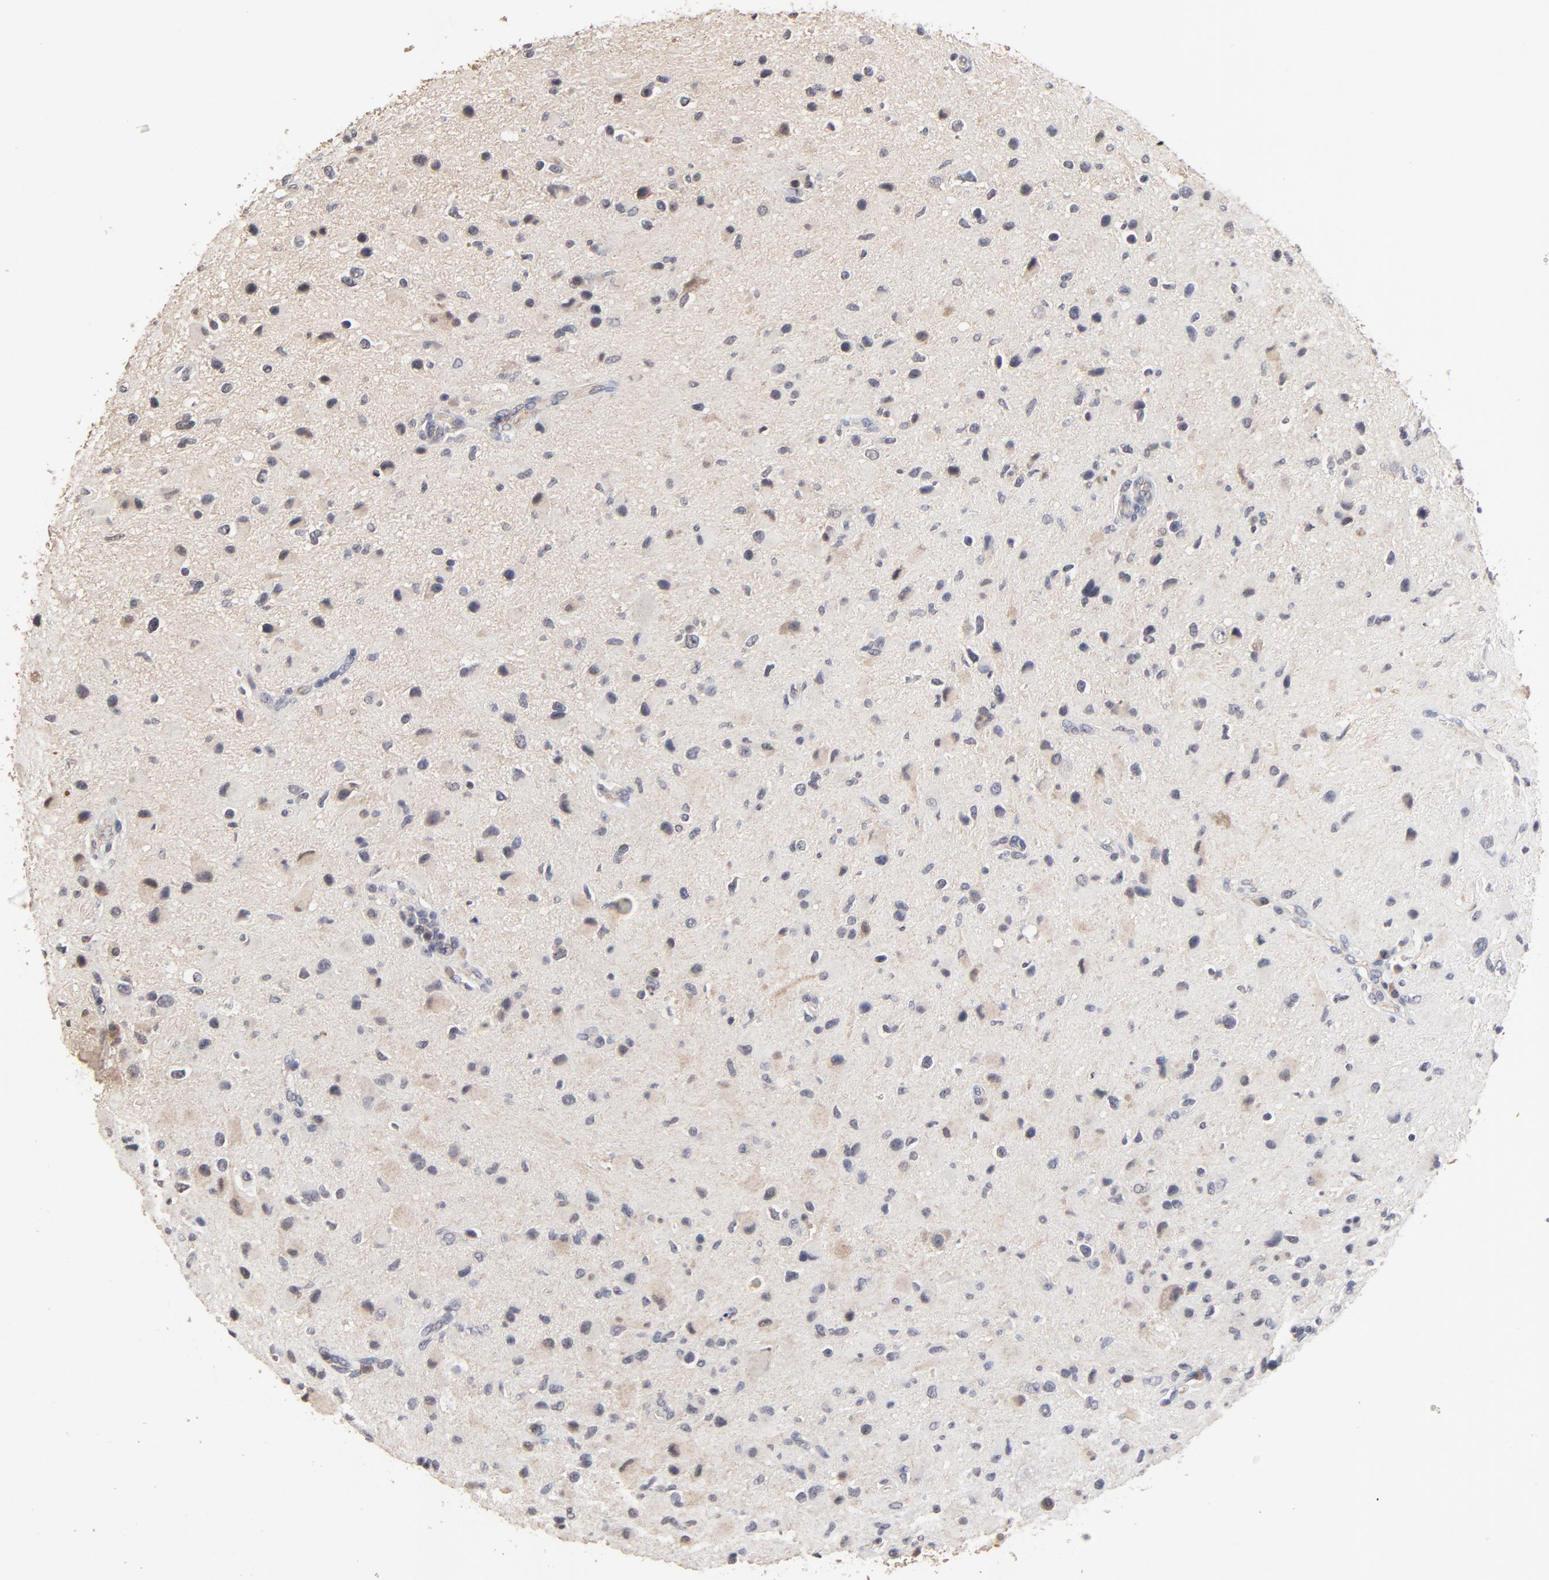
{"staining": {"intensity": "negative", "quantity": "none", "location": "none"}, "tissue": "glioma", "cell_type": "Tumor cells", "image_type": "cancer", "snomed": [{"axis": "morphology", "description": "Glioma, malignant, Low grade"}, {"axis": "topography", "description": "Brain"}], "caption": "Tumor cells are negative for brown protein staining in glioma.", "gene": "VPREB3", "patient": {"sex": "female", "age": 32}}